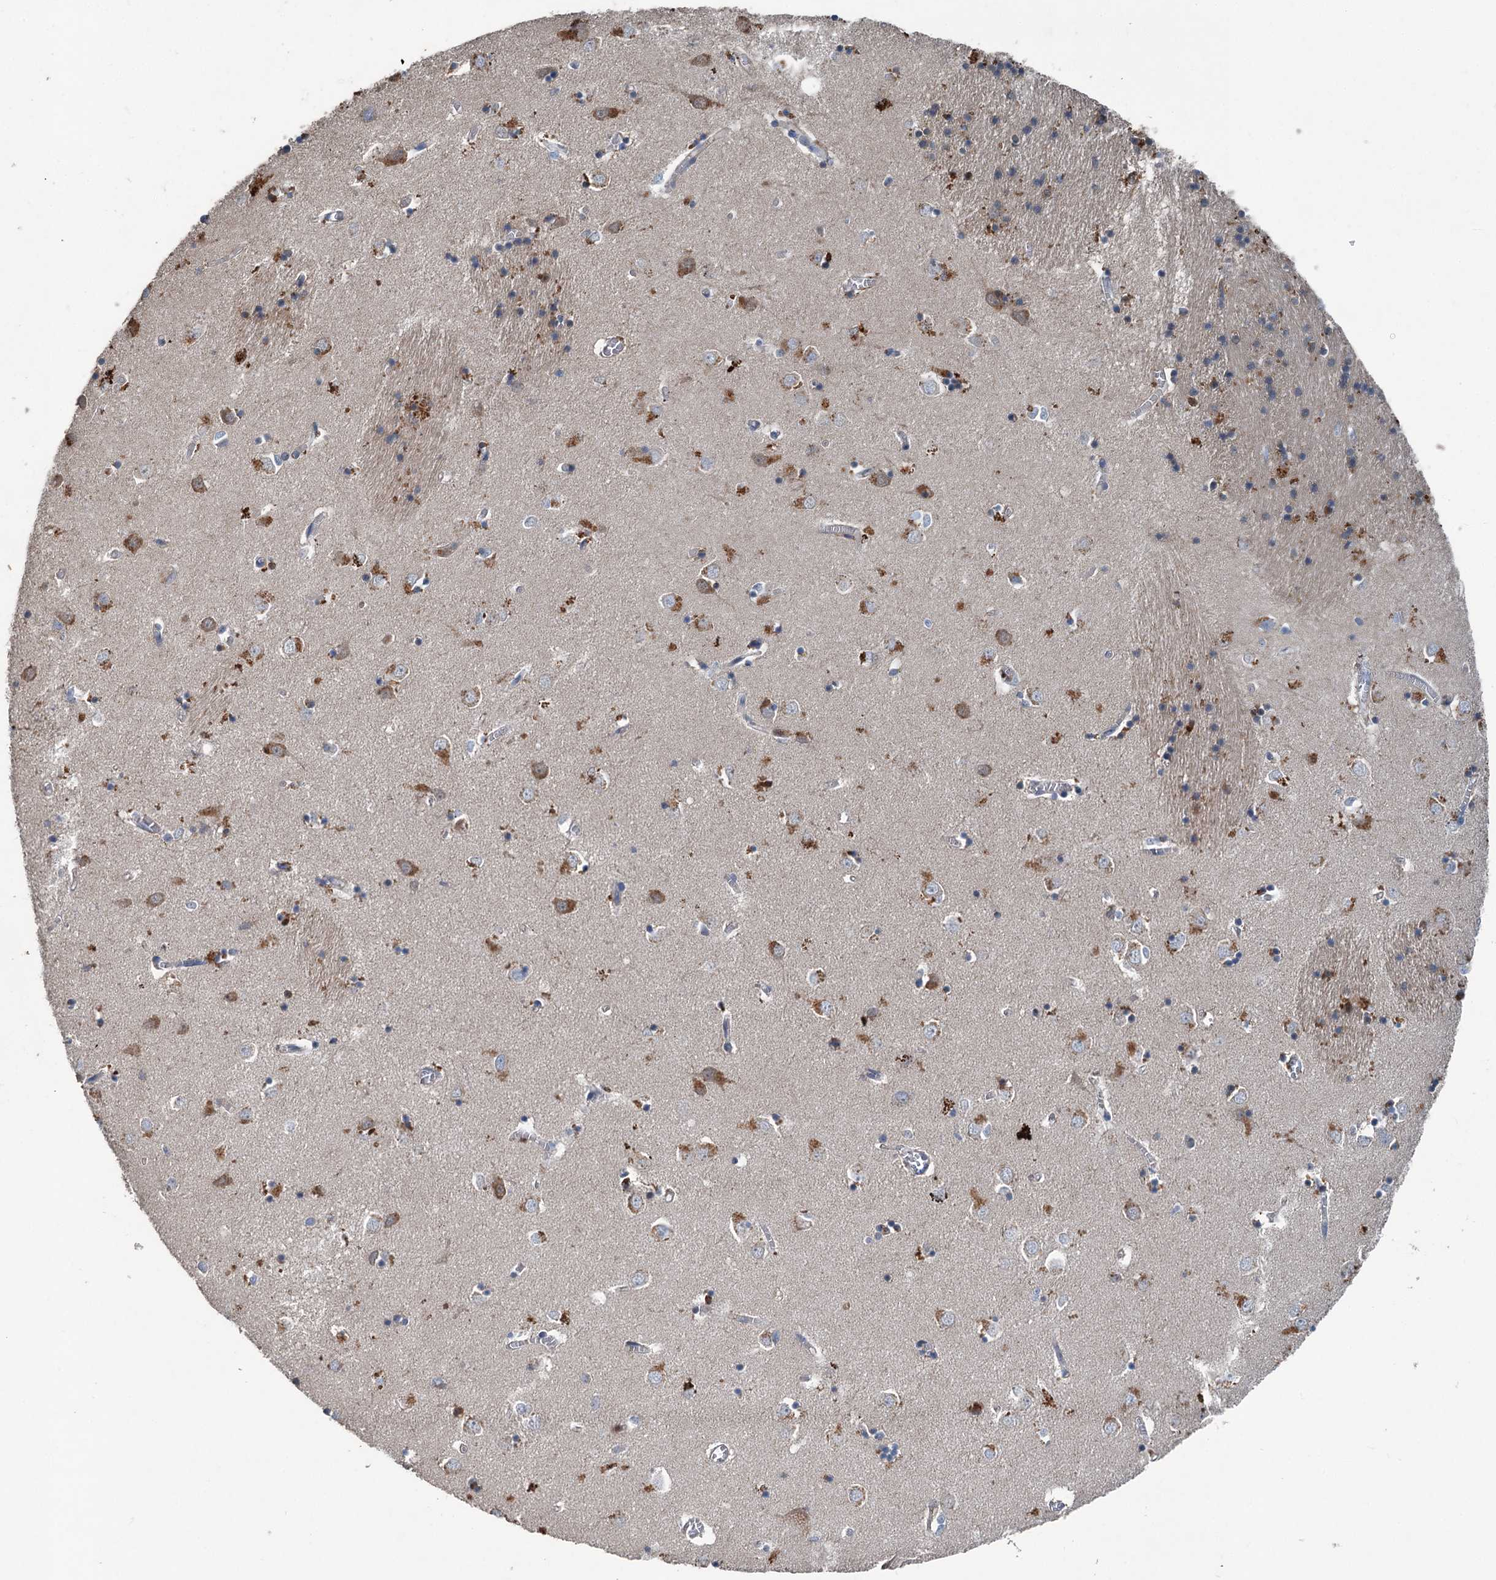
{"staining": {"intensity": "moderate", "quantity": "<25%", "location": "cytoplasmic/membranous"}, "tissue": "caudate", "cell_type": "Glial cells", "image_type": "normal", "snomed": [{"axis": "morphology", "description": "Normal tissue, NOS"}, {"axis": "topography", "description": "Lateral ventricle wall"}], "caption": "Immunohistochemical staining of benign human caudate displays <25% levels of moderate cytoplasmic/membranous protein staining in about <25% of glial cells.", "gene": "TAPBPL", "patient": {"sex": "male", "age": 37}}